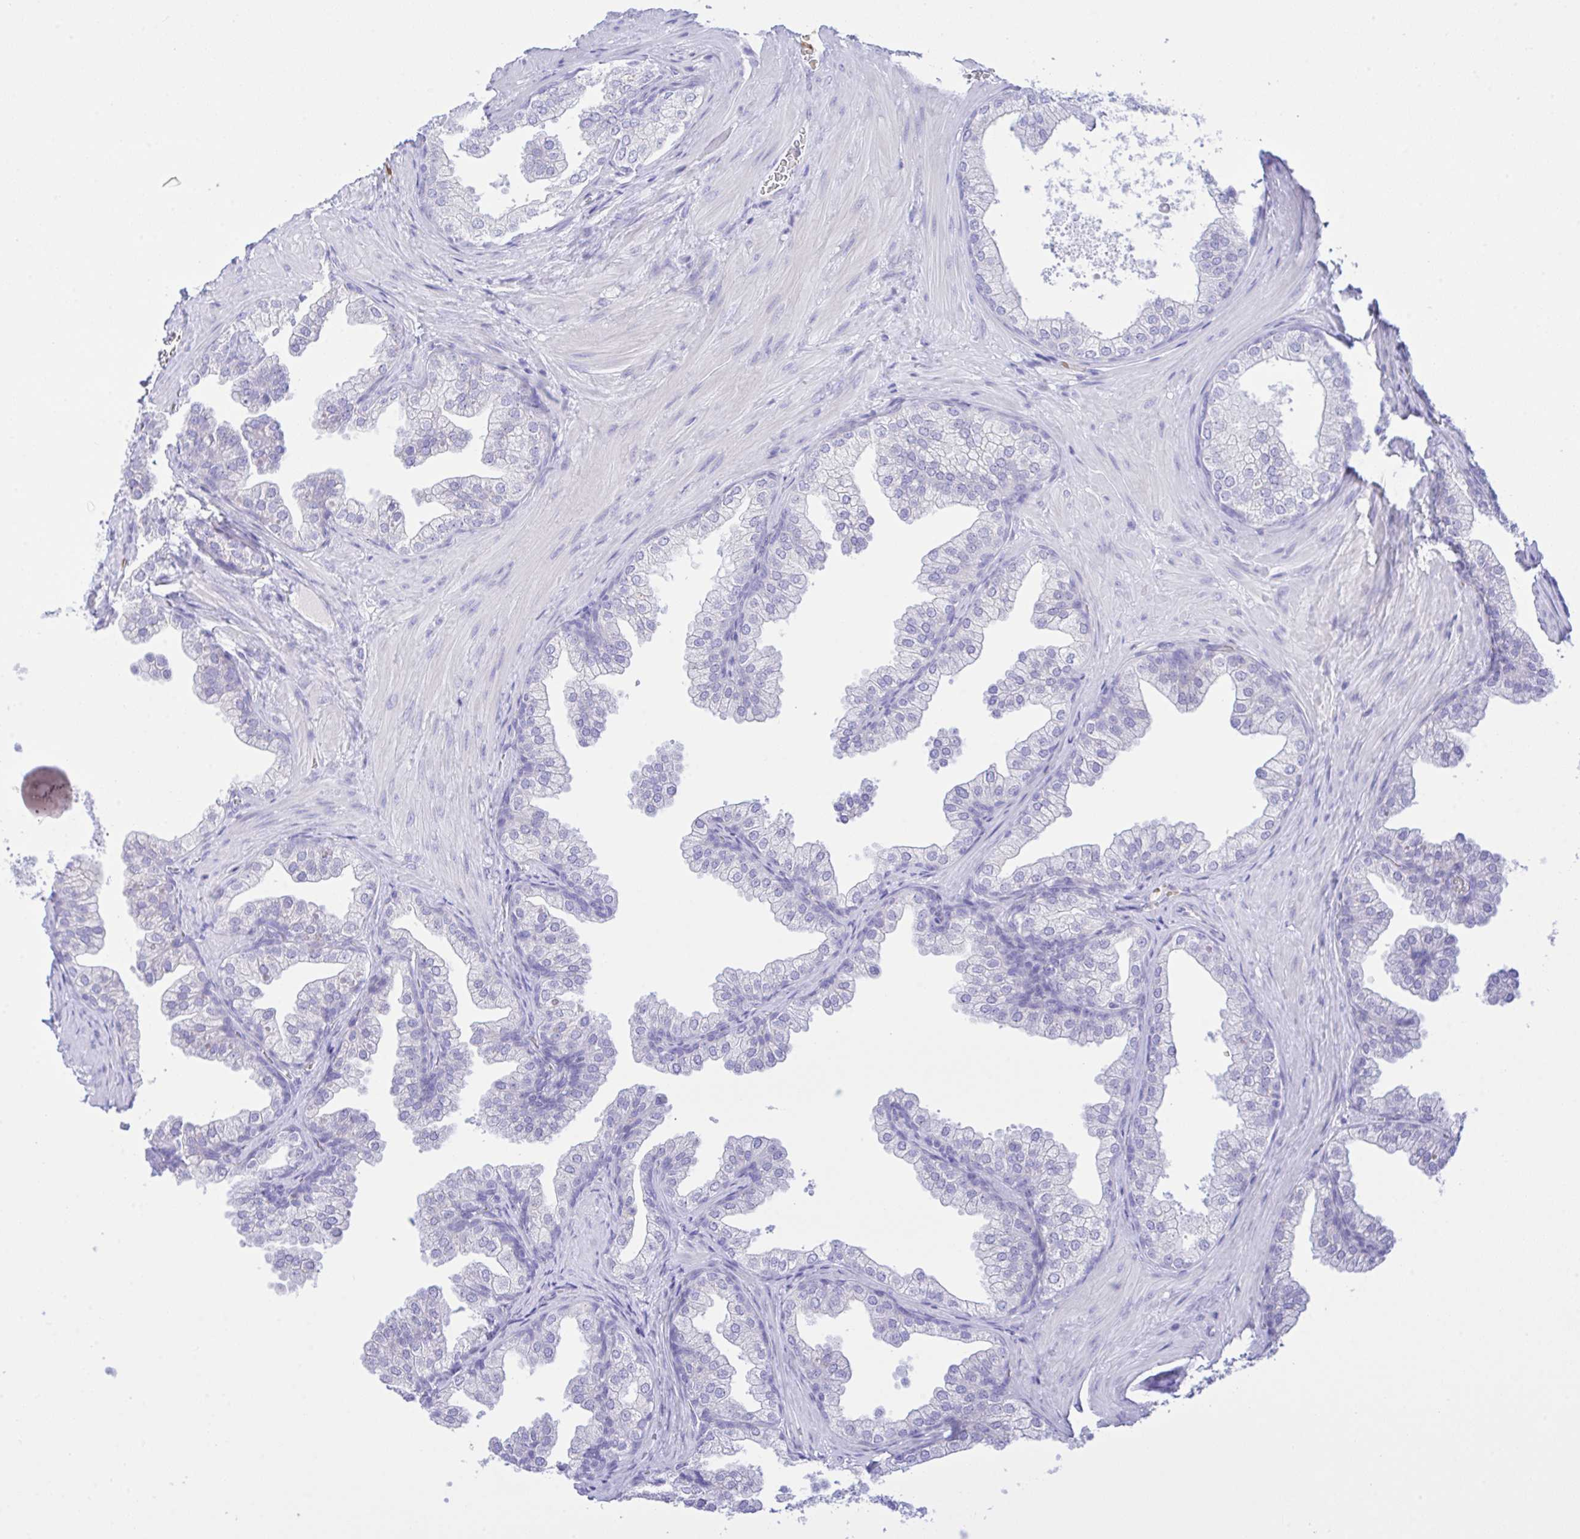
{"staining": {"intensity": "negative", "quantity": "none", "location": "none"}, "tissue": "prostate", "cell_type": "Glandular cells", "image_type": "normal", "snomed": [{"axis": "morphology", "description": "Normal tissue, NOS"}, {"axis": "topography", "description": "Prostate"}], "caption": "This is a histopathology image of immunohistochemistry staining of normal prostate, which shows no positivity in glandular cells.", "gene": "ZNF221", "patient": {"sex": "male", "age": 37}}